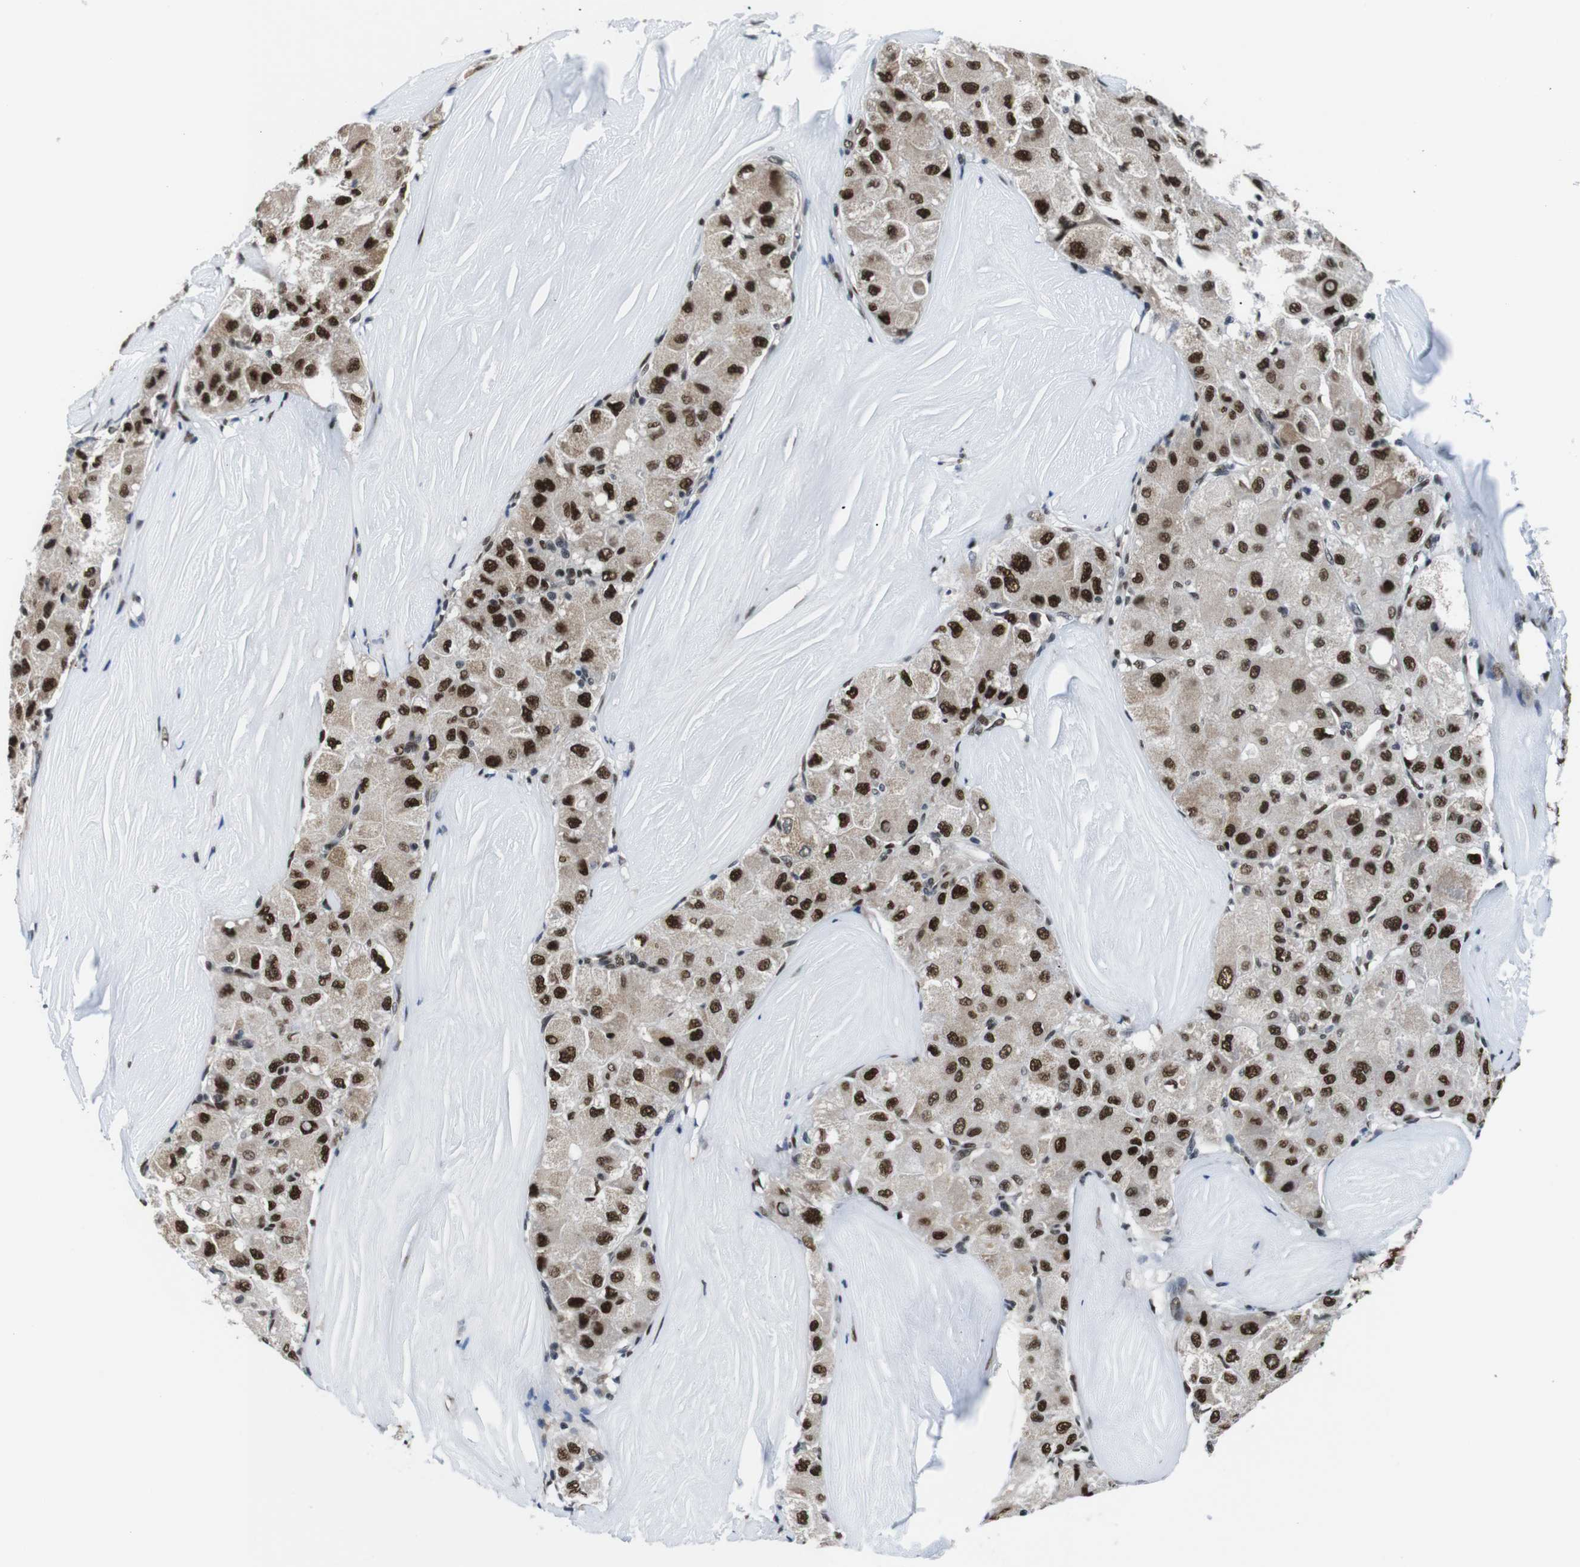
{"staining": {"intensity": "strong", "quantity": ">75%", "location": "nuclear"}, "tissue": "liver cancer", "cell_type": "Tumor cells", "image_type": "cancer", "snomed": [{"axis": "morphology", "description": "Carcinoma, Hepatocellular, NOS"}, {"axis": "topography", "description": "Liver"}], "caption": "Immunohistochemistry of human liver hepatocellular carcinoma exhibits high levels of strong nuclear staining in about >75% of tumor cells.", "gene": "PSME3", "patient": {"sex": "male", "age": 80}}